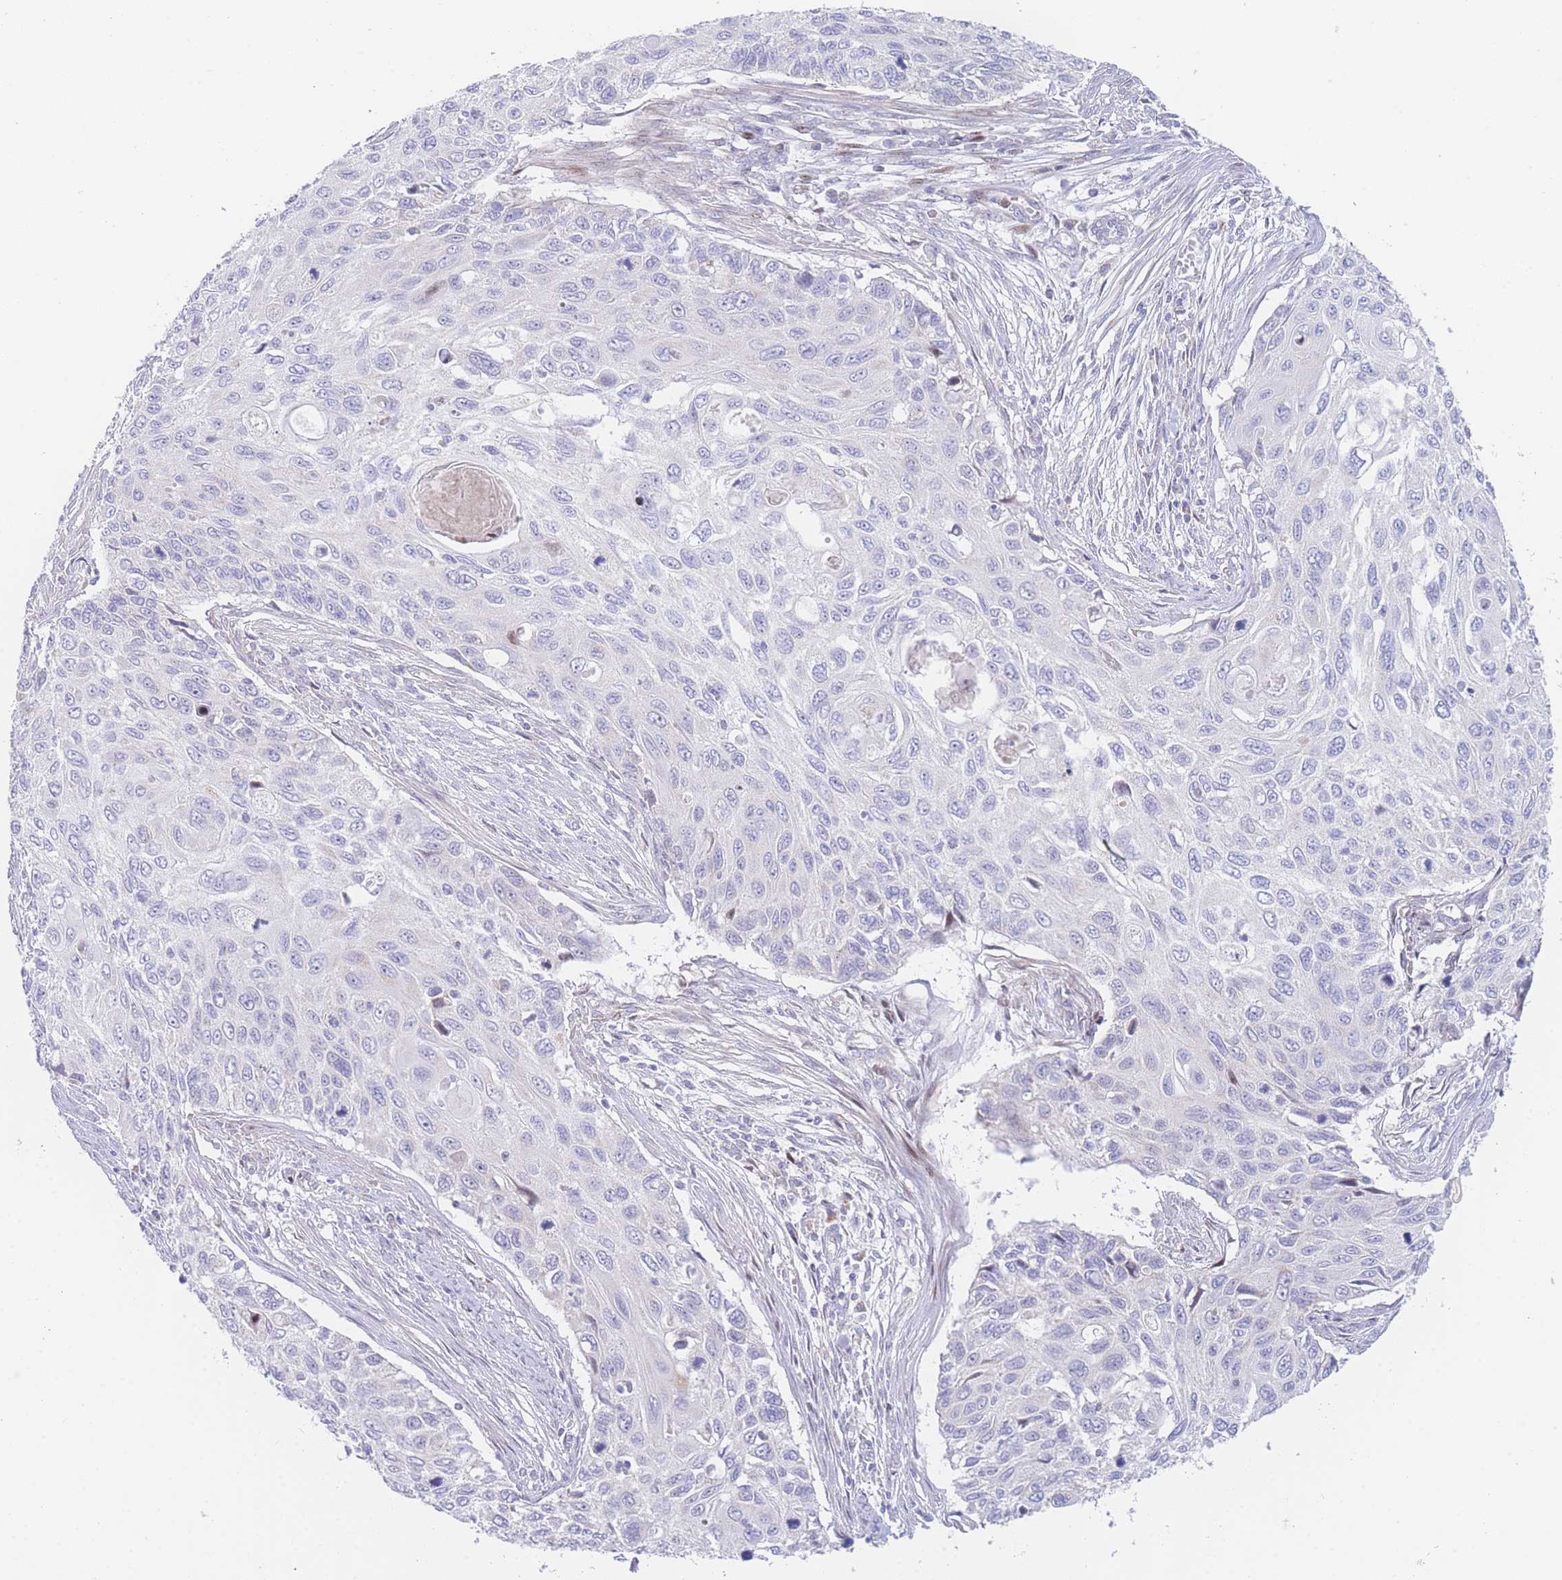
{"staining": {"intensity": "negative", "quantity": "none", "location": "none"}, "tissue": "cervical cancer", "cell_type": "Tumor cells", "image_type": "cancer", "snomed": [{"axis": "morphology", "description": "Squamous cell carcinoma, NOS"}, {"axis": "topography", "description": "Cervix"}], "caption": "An image of human cervical squamous cell carcinoma is negative for staining in tumor cells. Brightfield microscopy of immunohistochemistry stained with DAB (3,3'-diaminobenzidine) (brown) and hematoxylin (blue), captured at high magnification.", "gene": "GPAM", "patient": {"sex": "female", "age": 70}}